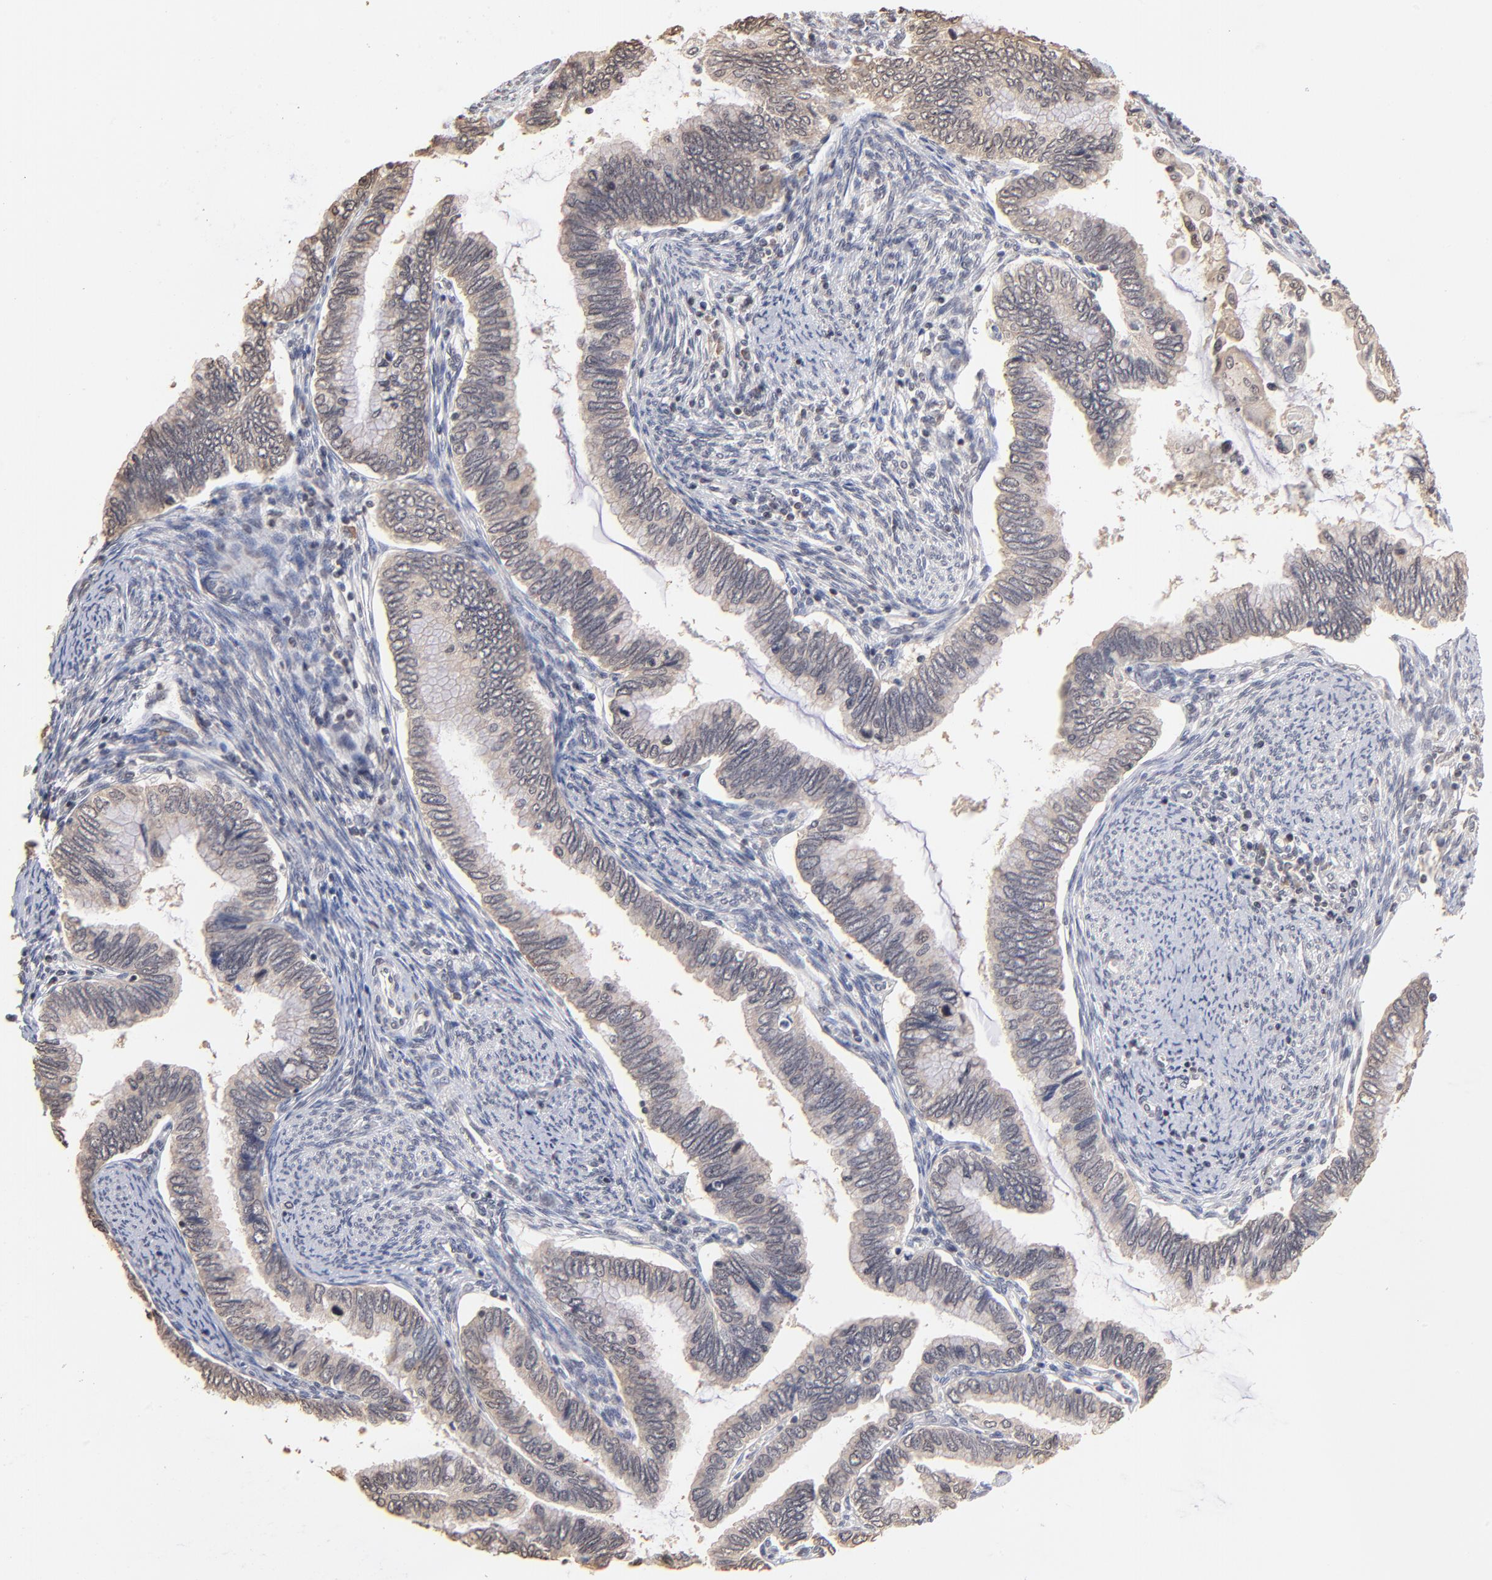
{"staining": {"intensity": "weak", "quantity": ">75%", "location": "cytoplasmic/membranous"}, "tissue": "cervical cancer", "cell_type": "Tumor cells", "image_type": "cancer", "snomed": [{"axis": "morphology", "description": "Adenocarcinoma, NOS"}, {"axis": "topography", "description": "Cervix"}], "caption": "Immunohistochemical staining of human cervical cancer (adenocarcinoma) demonstrates low levels of weak cytoplasmic/membranous expression in approximately >75% of tumor cells. The staining was performed using DAB (3,3'-diaminobenzidine) to visualize the protein expression in brown, while the nuclei were stained in blue with hematoxylin (Magnification: 20x).", "gene": "BRPF1", "patient": {"sex": "female", "age": 49}}